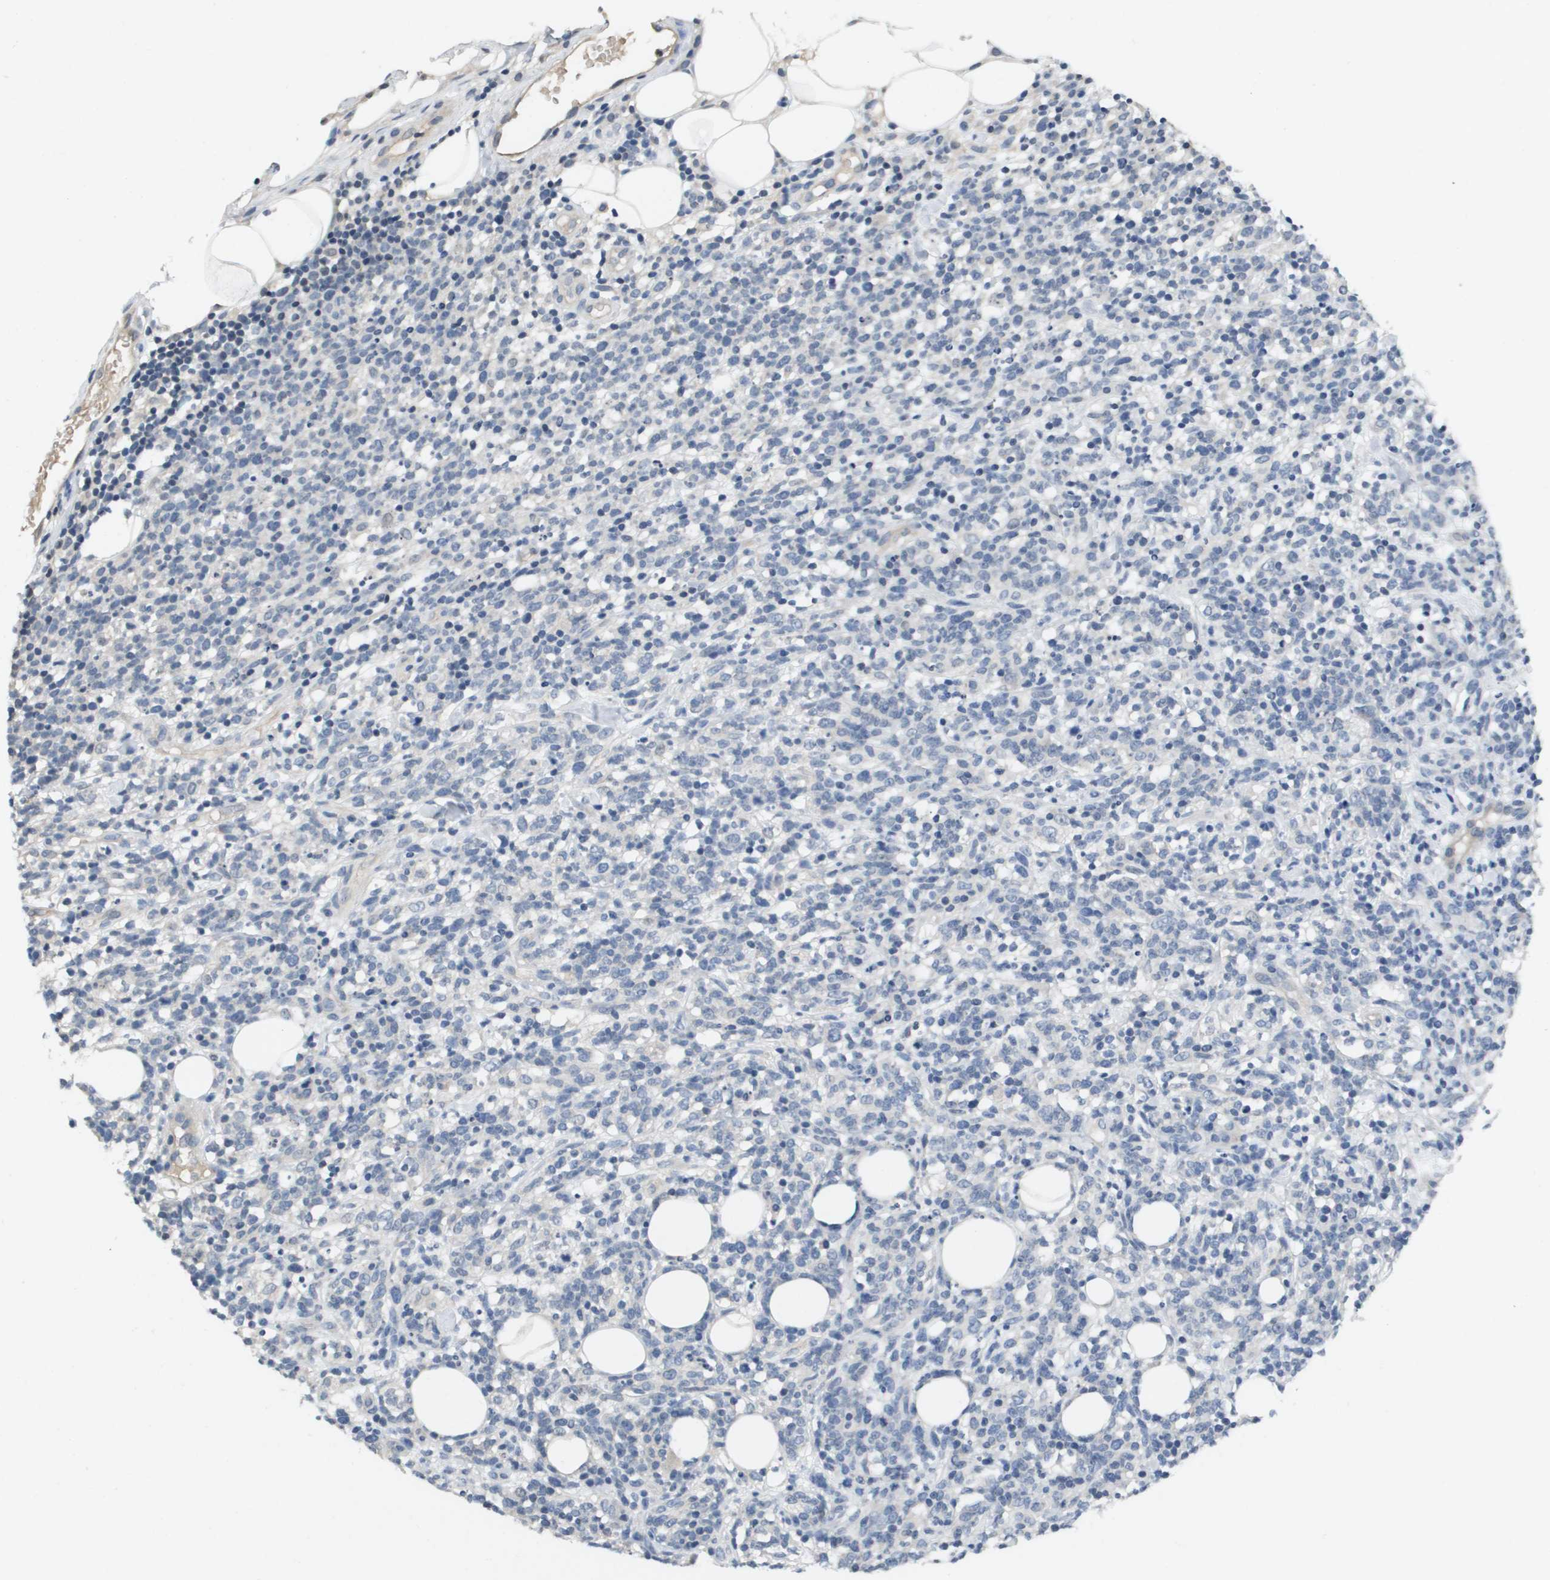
{"staining": {"intensity": "negative", "quantity": "none", "location": "none"}, "tissue": "lymphoma", "cell_type": "Tumor cells", "image_type": "cancer", "snomed": [{"axis": "morphology", "description": "Malignant lymphoma, non-Hodgkin's type, High grade"}, {"axis": "topography", "description": "Lymph node"}], "caption": "Tumor cells show no significant staining in lymphoma.", "gene": "CAPN11", "patient": {"sex": "female", "age": 73}}